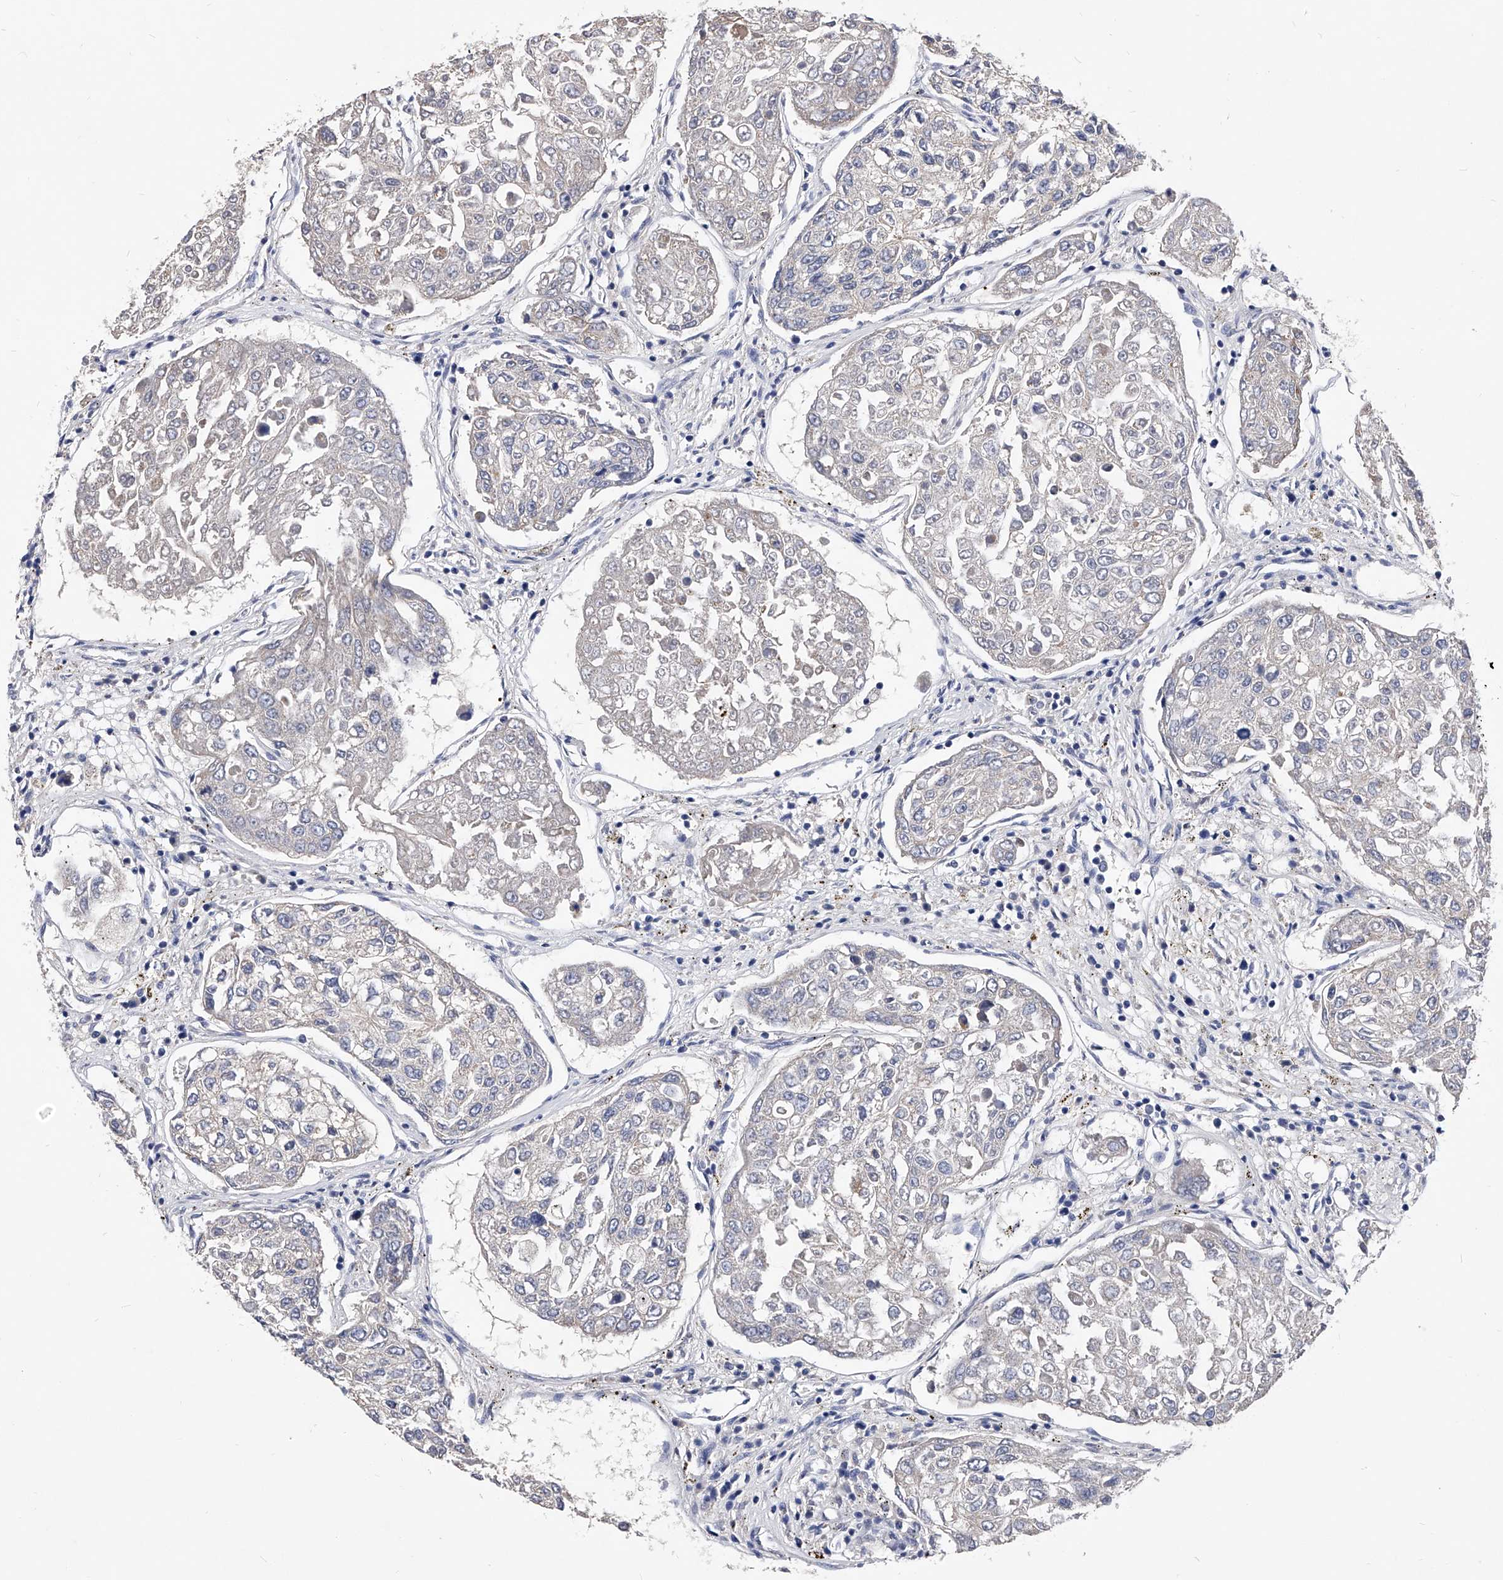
{"staining": {"intensity": "negative", "quantity": "none", "location": "none"}, "tissue": "urothelial cancer", "cell_type": "Tumor cells", "image_type": "cancer", "snomed": [{"axis": "morphology", "description": "Urothelial carcinoma, High grade"}, {"axis": "topography", "description": "Lymph node"}, {"axis": "topography", "description": "Urinary bladder"}], "caption": "Immunohistochemistry photomicrograph of high-grade urothelial carcinoma stained for a protein (brown), which reveals no staining in tumor cells. The staining is performed using DAB (3,3'-diaminobenzidine) brown chromogen with nuclei counter-stained in using hematoxylin.", "gene": "ZNF529", "patient": {"sex": "male", "age": 51}}